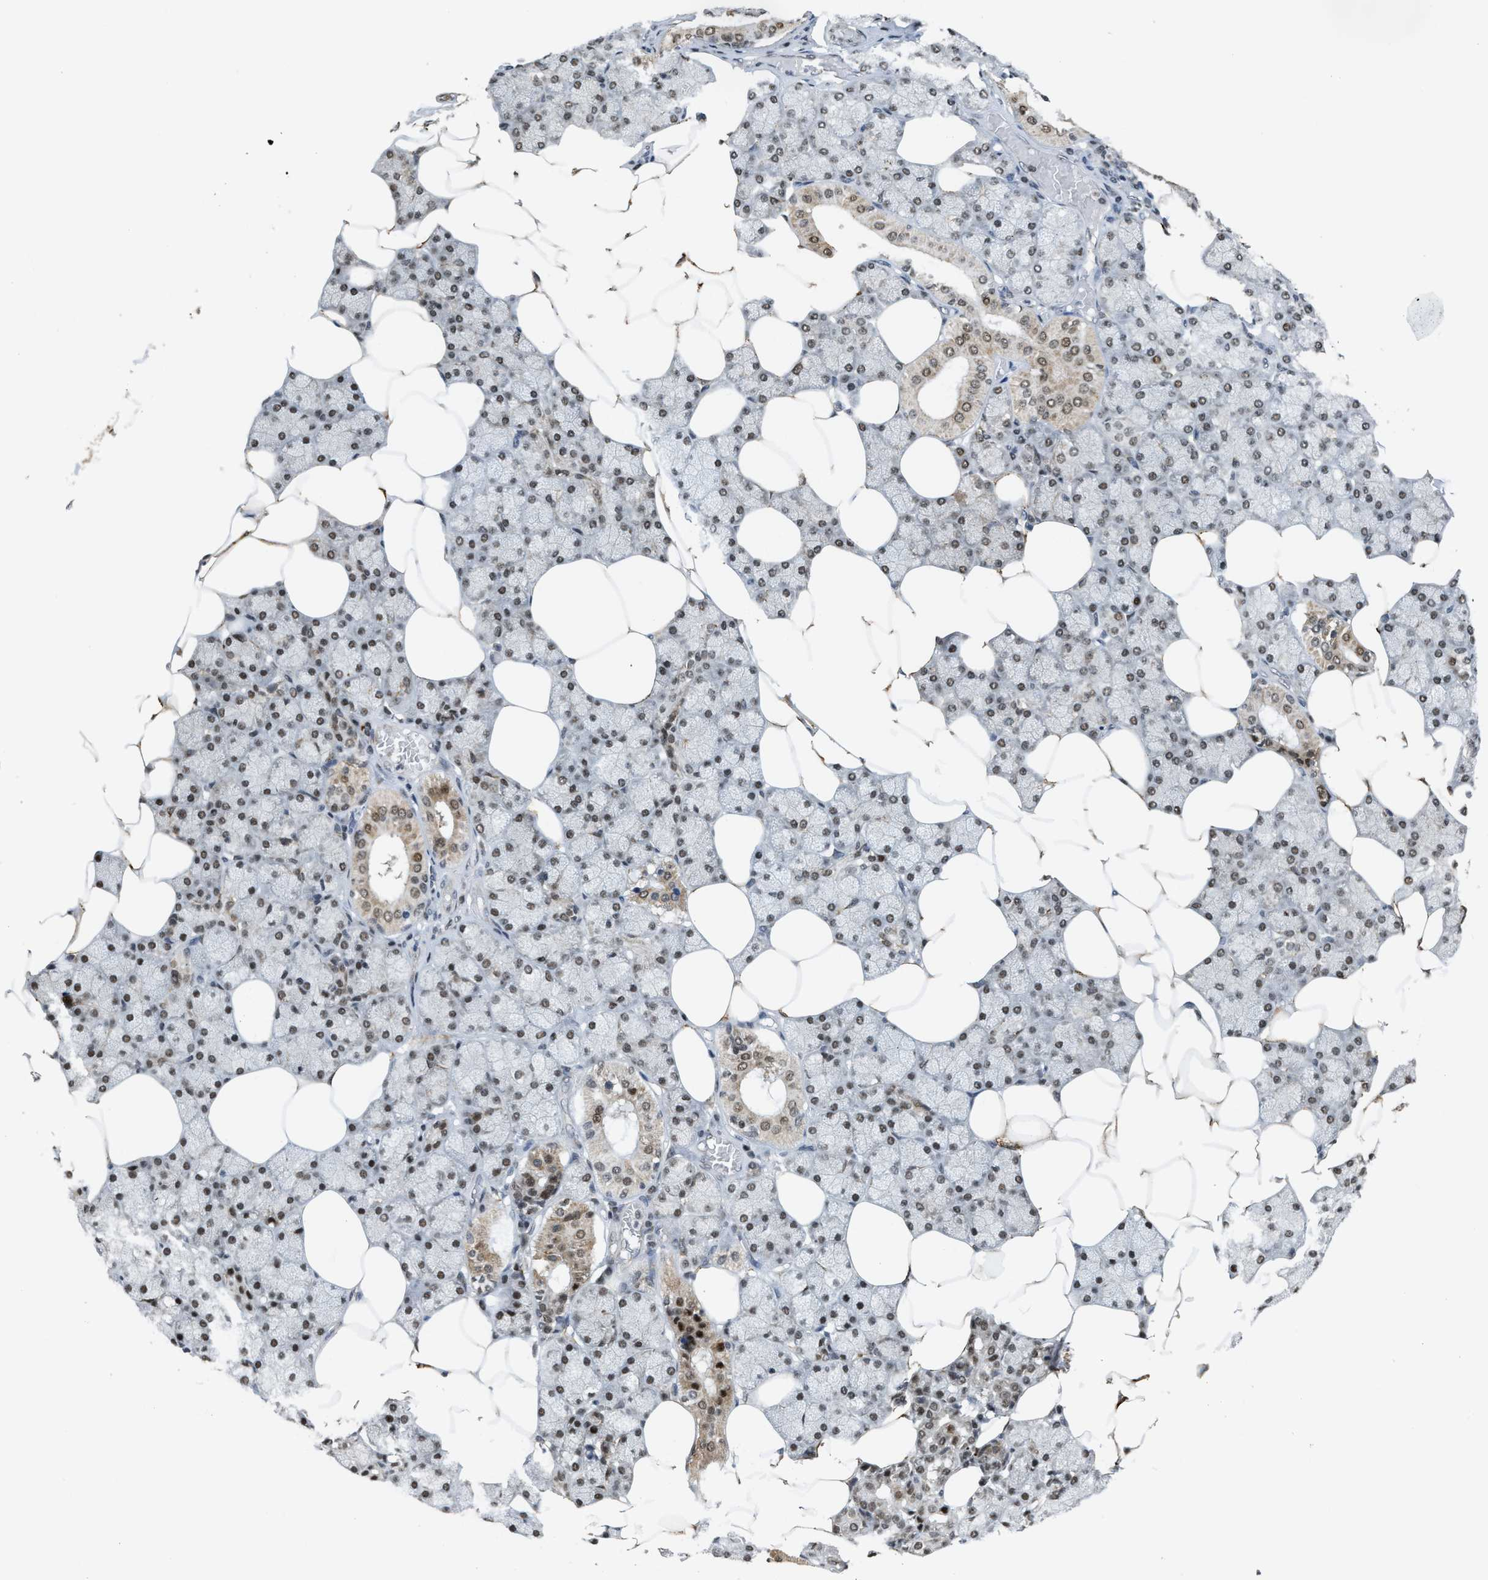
{"staining": {"intensity": "strong", "quantity": "25%-75%", "location": "cytoplasmic/membranous,nuclear"}, "tissue": "salivary gland", "cell_type": "Glandular cells", "image_type": "normal", "snomed": [{"axis": "morphology", "description": "Normal tissue, NOS"}, {"axis": "topography", "description": "Salivary gland"}], "caption": "The immunohistochemical stain labels strong cytoplasmic/membranous,nuclear positivity in glandular cells of unremarkable salivary gland.", "gene": "ZNF250", "patient": {"sex": "male", "age": 62}}